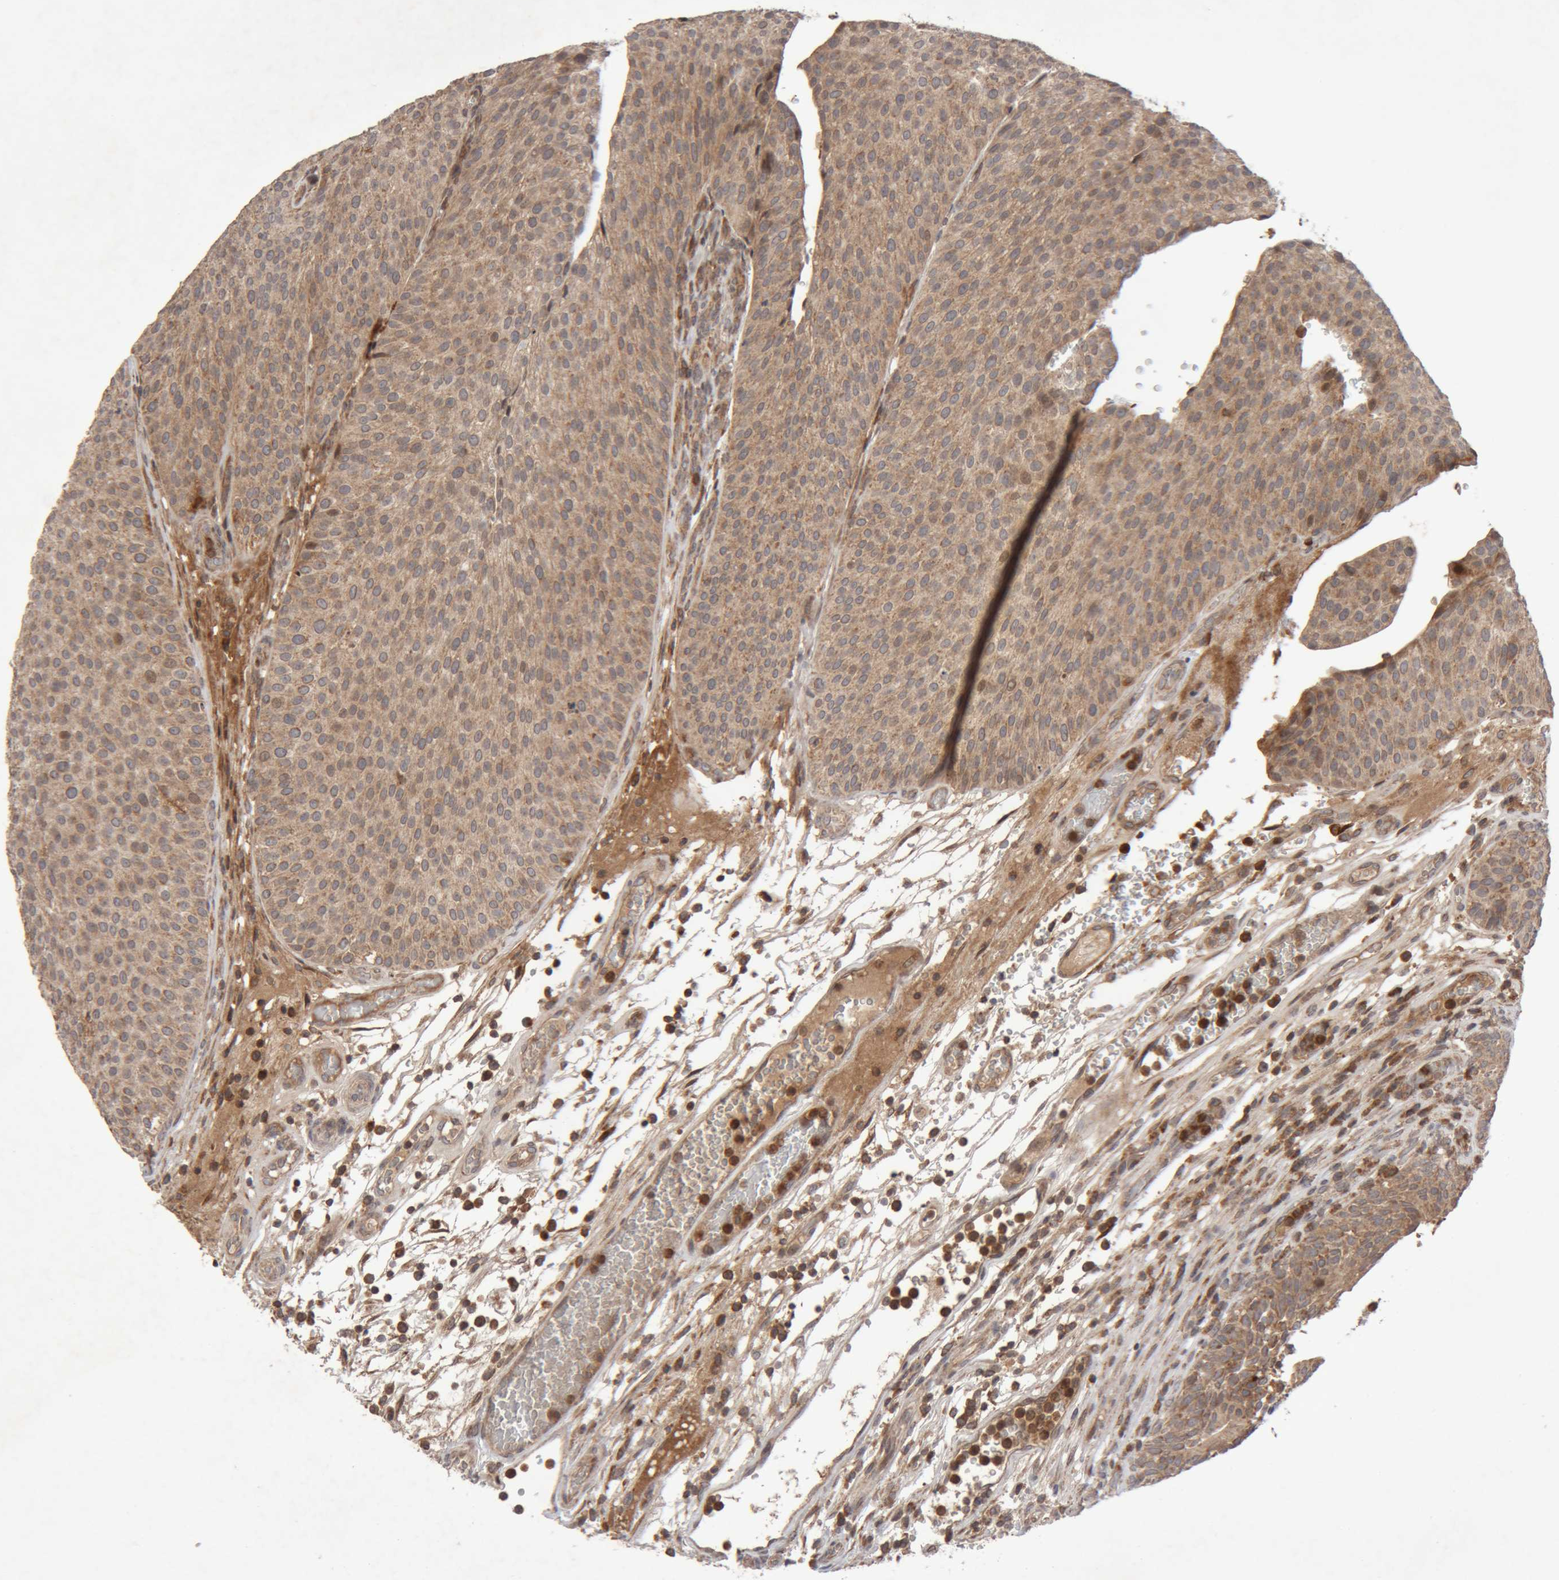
{"staining": {"intensity": "moderate", "quantity": ">75%", "location": "cytoplasmic/membranous"}, "tissue": "urothelial cancer", "cell_type": "Tumor cells", "image_type": "cancer", "snomed": [{"axis": "morphology", "description": "Normal tissue, NOS"}, {"axis": "morphology", "description": "Urothelial carcinoma, Low grade"}, {"axis": "topography", "description": "Smooth muscle"}, {"axis": "topography", "description": "Urinary bladder"}], "caption": "A medium amount of moderate cytoplasmic/membranous staining is present in approximately >75% of tumor cells in urothelial cancer tissue. The staining is performed using DAB brown chromogen to label protein expression. The nuclei are counter-stained blue using hematoxylin.", "gene": "KIF21B", "patient": {"sex": "male", "age": 60}}